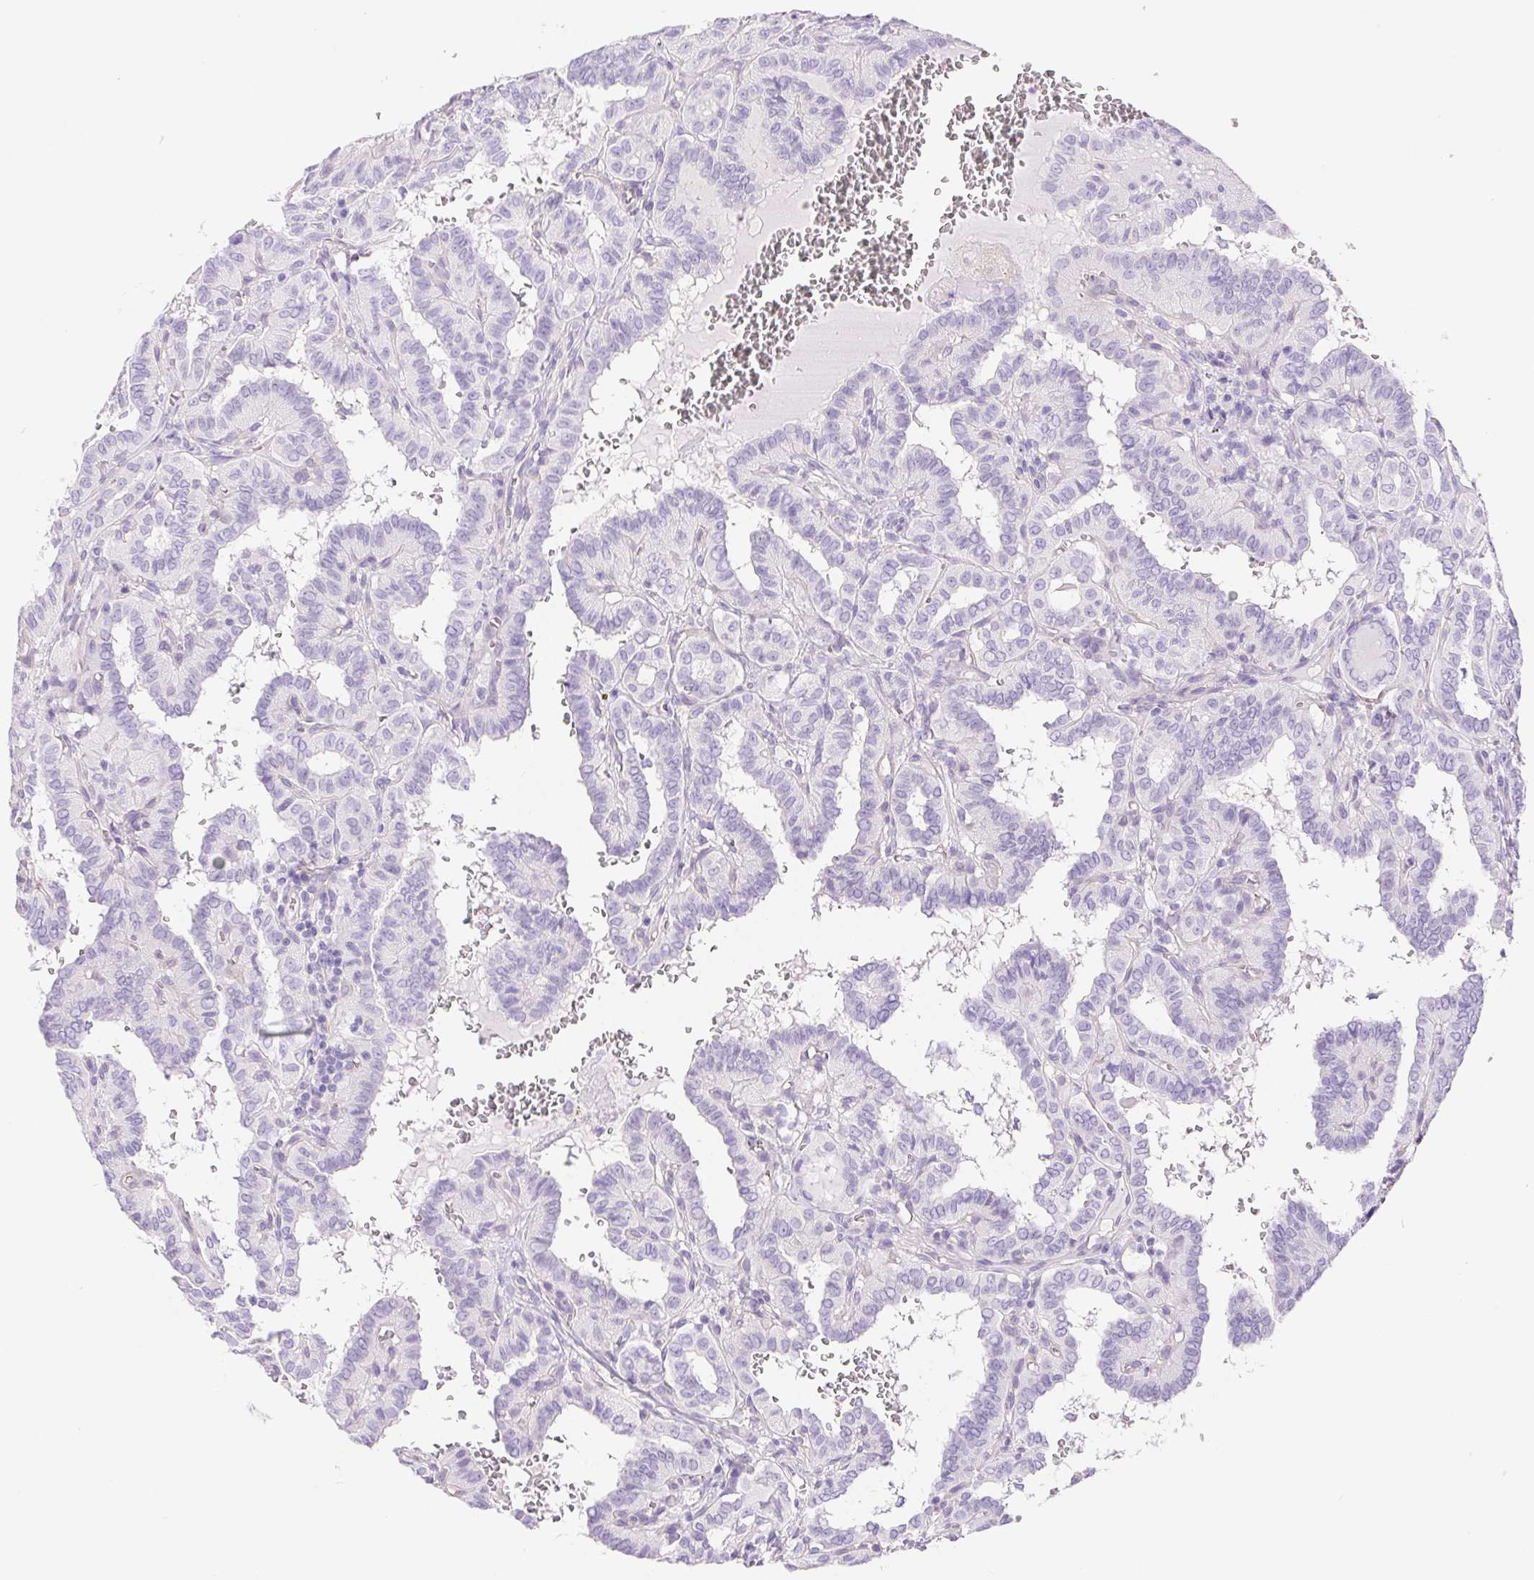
{"staining": {"intensity": "negative", "quantity": "none", "location": "none"}, "tissue": "thyroid cancer", "cell_type": "Tumor cells", "image_type": "cancer", "snomed": [{"axis": "morphology", "description": "Papillary adenocarcinoma, NOS"}, {"axis": "topography", "description": "Thyroid gland"}], "caption": "A high-resolution photomicrograph shows immunohistochemistry staining of thyroid cancer (papillary adenocarcinoma), which reveals no significant staining in tumor cells. The staining is performed using DAB (3,3'-diaminobenzidine) brown chromogen with nuclei counter-stained in using hematoxylin.", "gene": "PNLIP", "patient": {"sex": "female", "age": 21}}